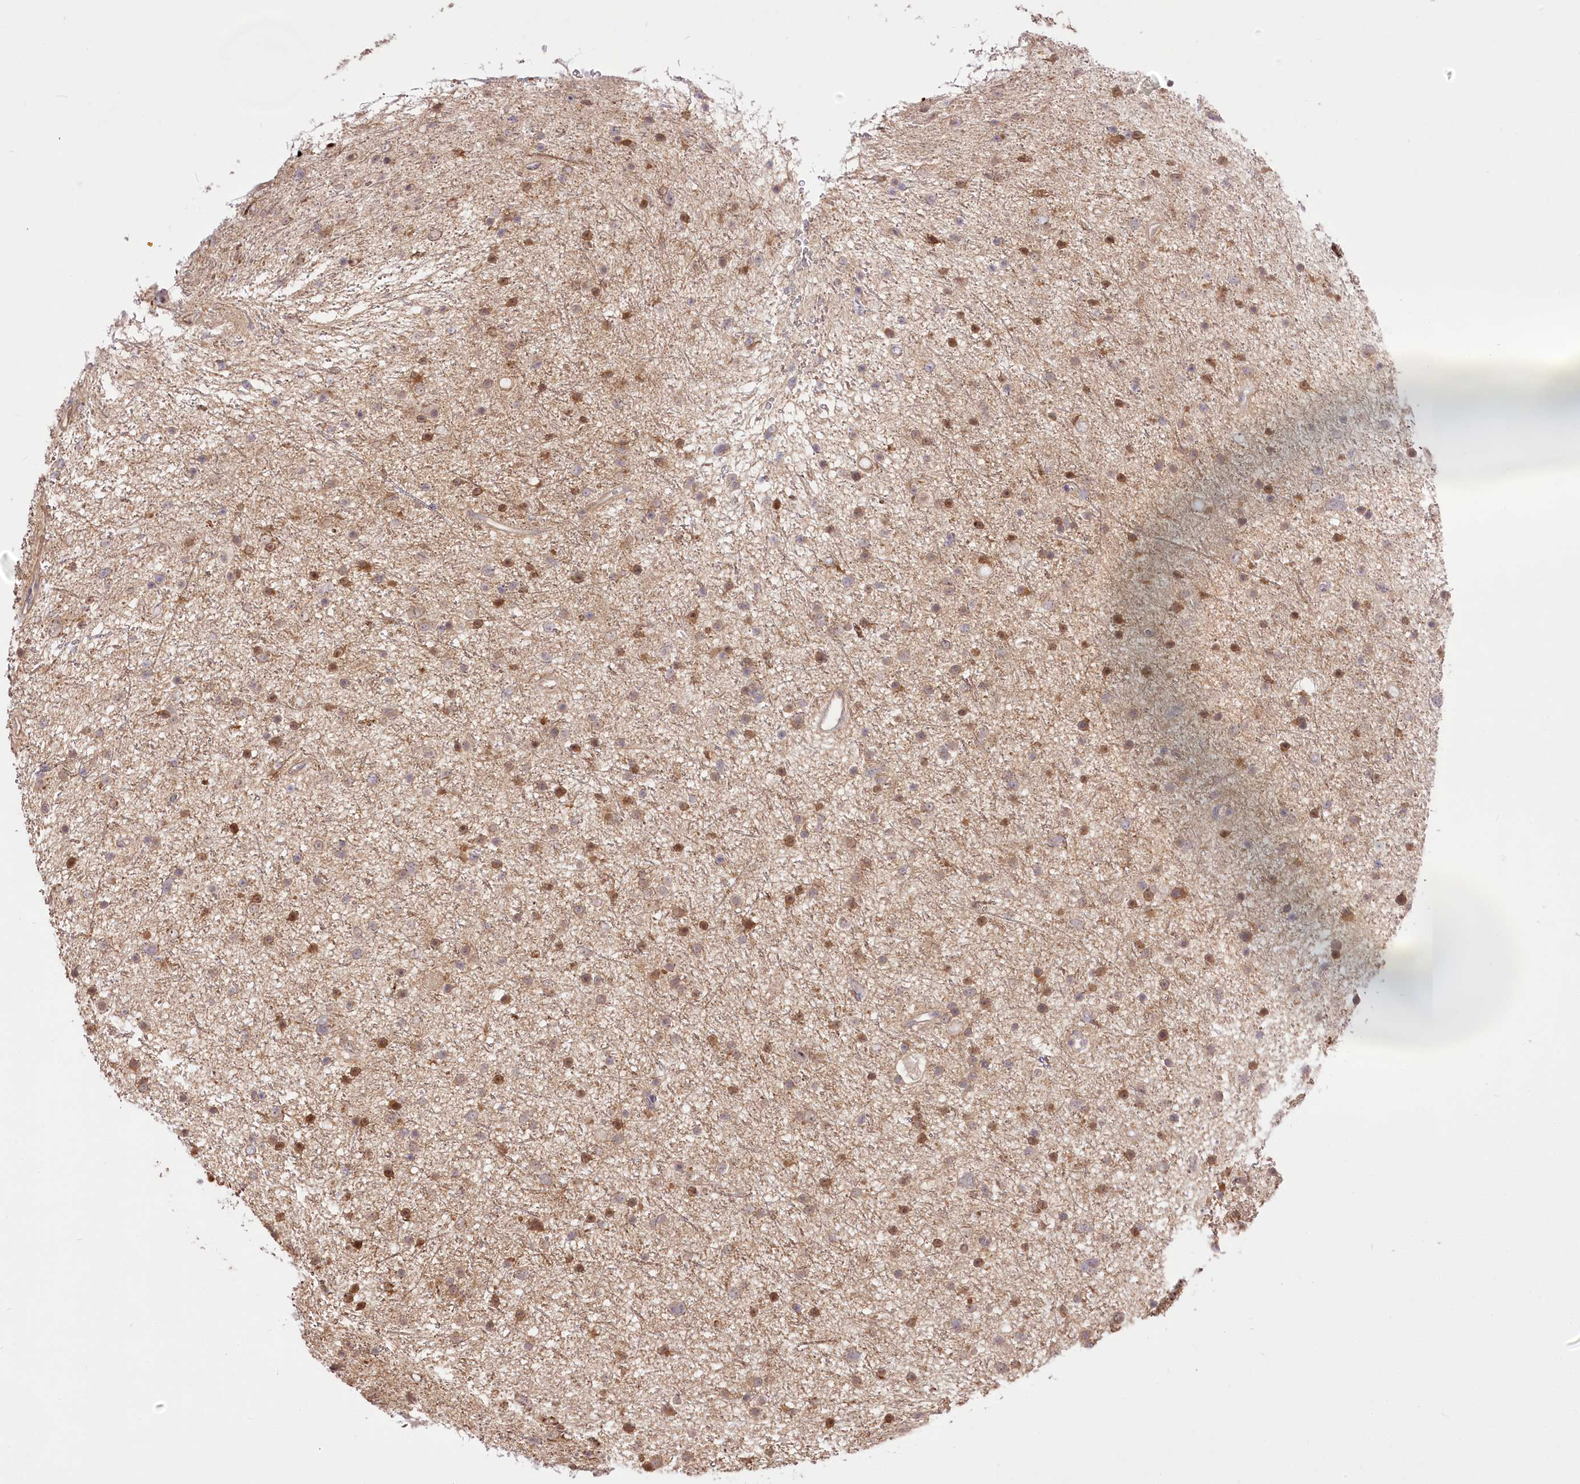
{"staining": {"intensity": "moderate", "quantity": "25%-75%", "location": "cytoplasmic/membranous,nuclear"}, "tissue": "glioma", "cell_type": "Tumor cells", "image_type": "cancer", "snomed": [{"axis": "morphology", "description": "Glioma, malignant, Low grade"}, {"axis": "topography", "description": "Cerebral cortex"}], "caption": "Malignant glioma (low-grade) stained with IHC exhibits moderate cytoplasmic/membranous and nuclear staining in approximately 25%-75% of tumor cells. Nuclei are stained in blue.", "gene": "R3HDM2", "patient": {"sex": "female", "age": 39}}